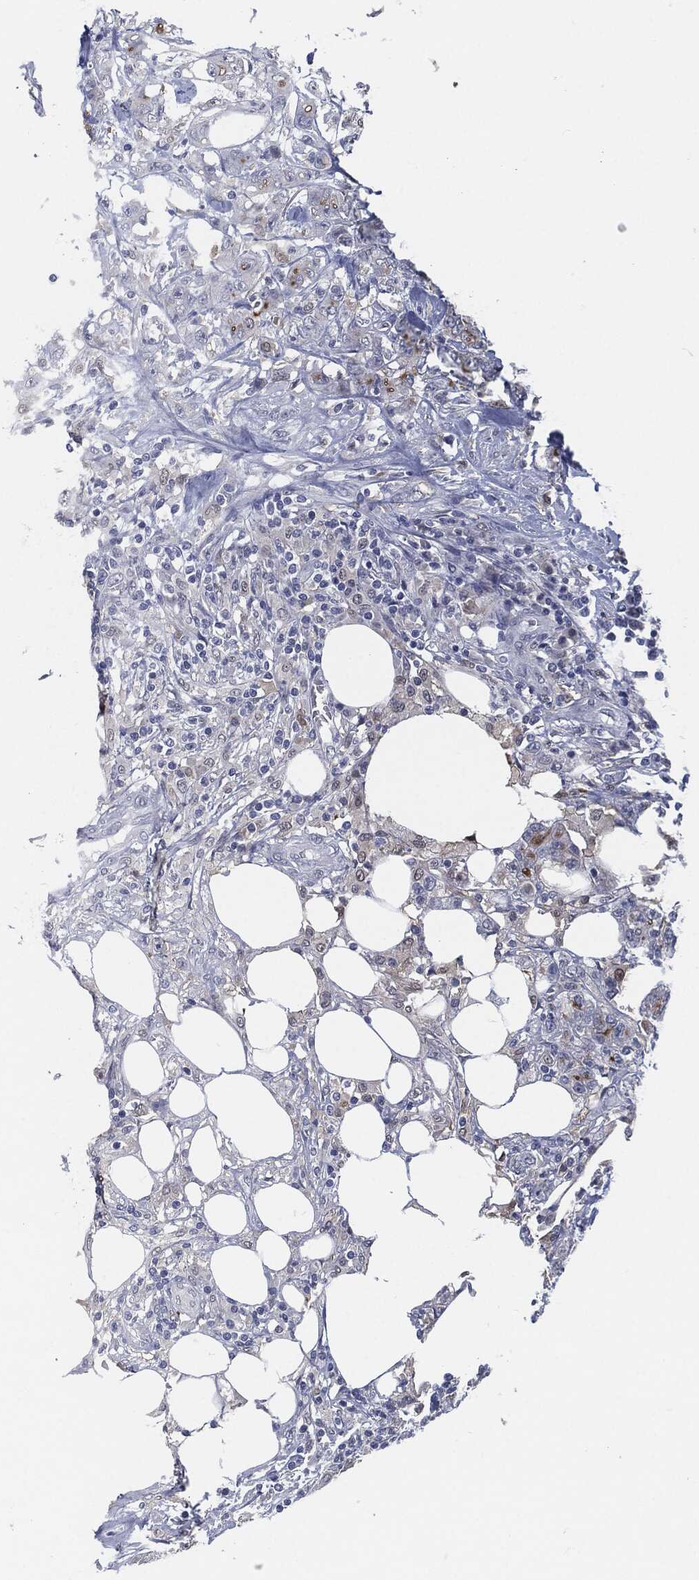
{"staining": {"intensity": "negative", "quantity": "none", "location": "none"}, "tissue": "colorectal cancer", "cell_type": "Tumor cells", "image_type": "cancer", "snomed": [{"axis": "morphology", "description": "Adenocarcinoma, NOS"}, {"axis": "topography", "description": "Colon"}], "caption": "An image of human colorectal adenocarcinoma is negative for staining in tumor cells. Nuclei are stained in blue.", "gene": "PROM1", "patient": {"sex": "female", "age": 48}}